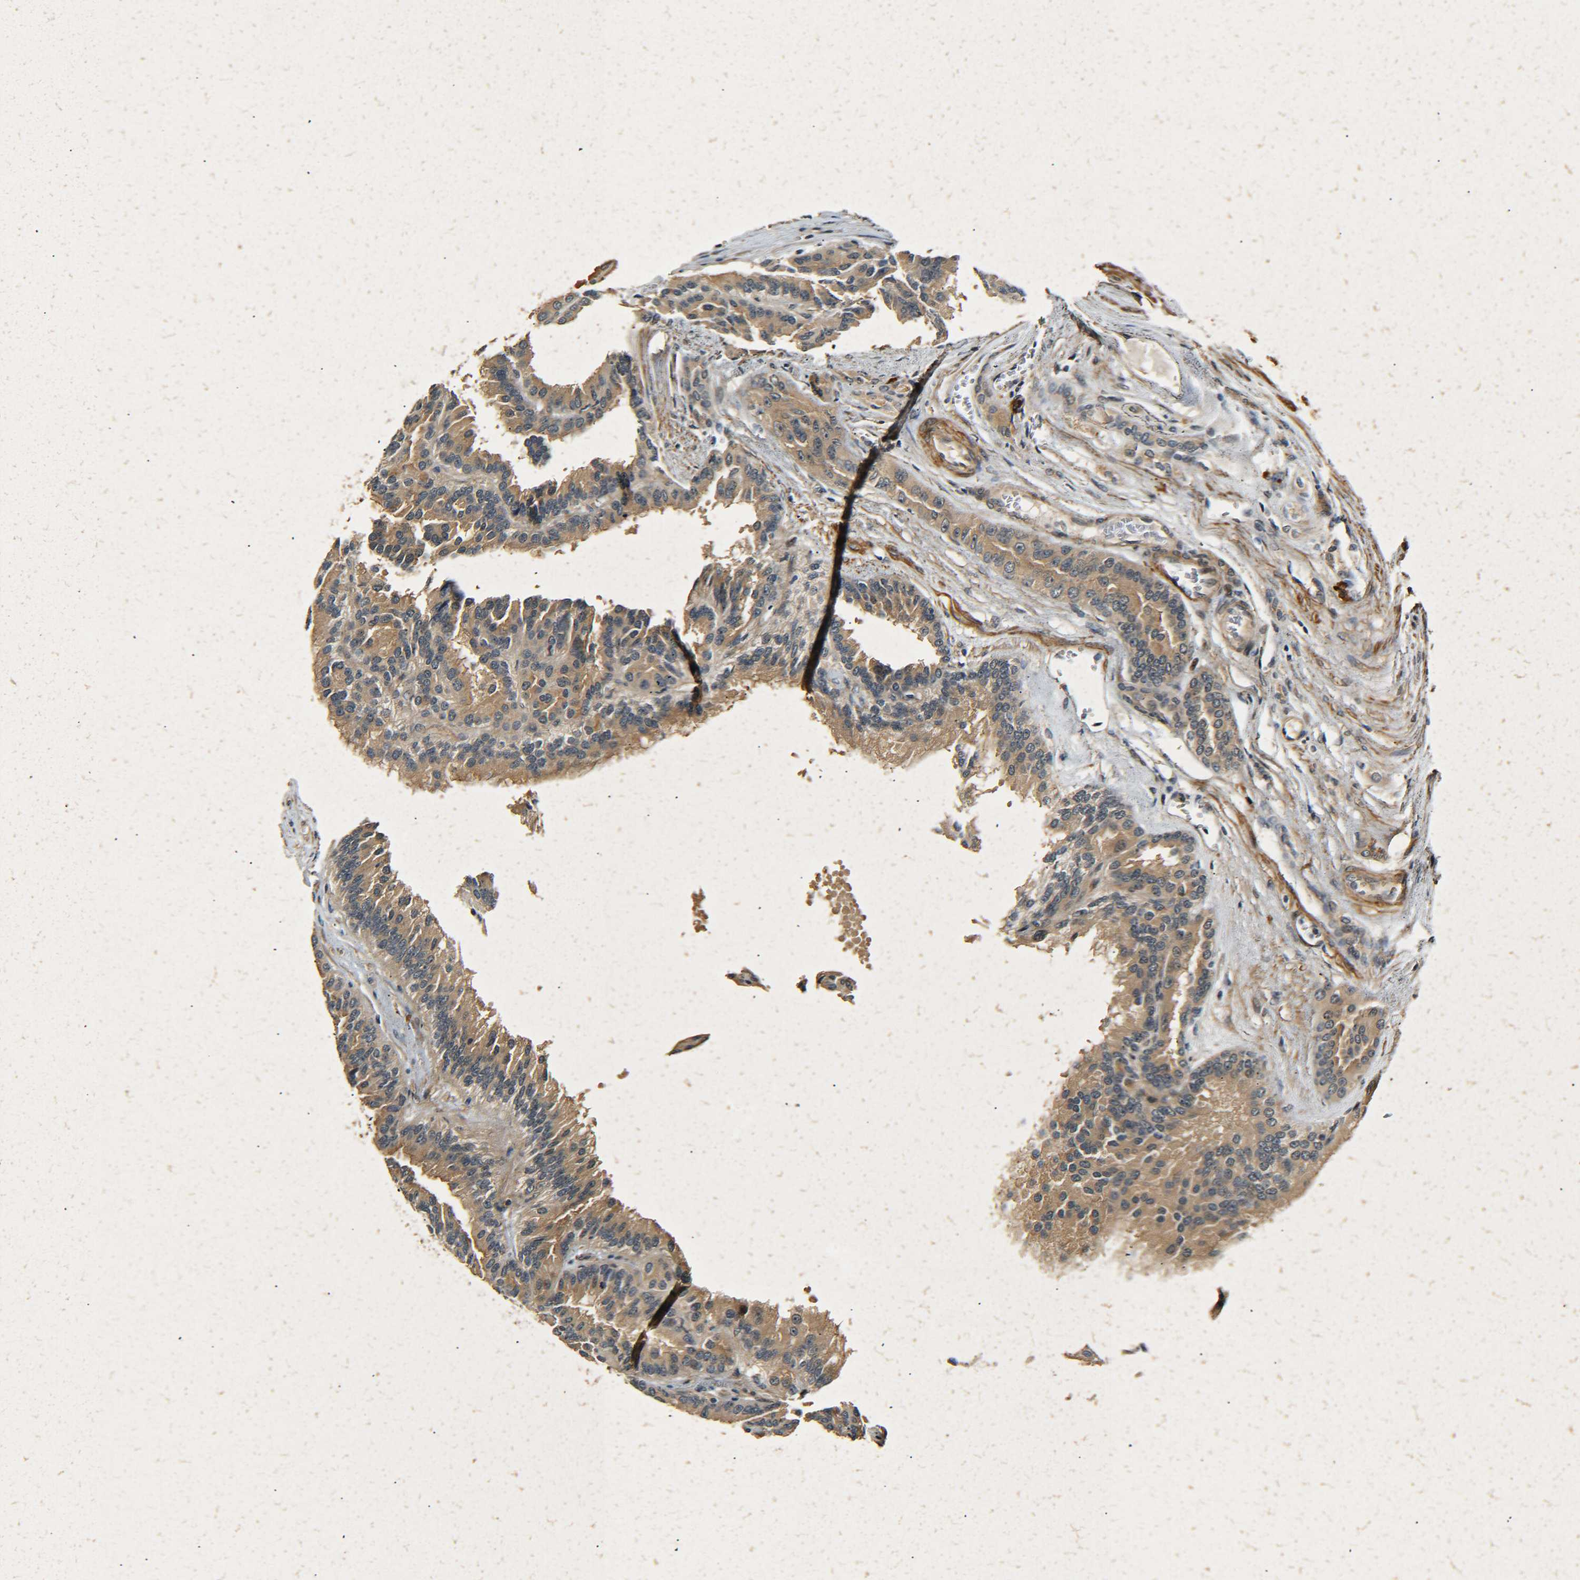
{"staining": {"intensity": "moderate", "quantity": ">75%", "location": "cytoplasmic/membranous"}, "tissue": "renal cancer", "cell_type": "Tumor cells", "image_type": "cancer", "snomed": [{"axis": "morphology", "description": "Adenocarcinoma, NOS"}, {"axis": "topography", "description": "Kidney"}], "caption": "A brown stain shows moderate cytoplasmic/membranous expression of a protein in adenocarcinoma (renal) tumor cells.", "gene": "MEIS1", "patient": {"sex": "male", "age": 46}}